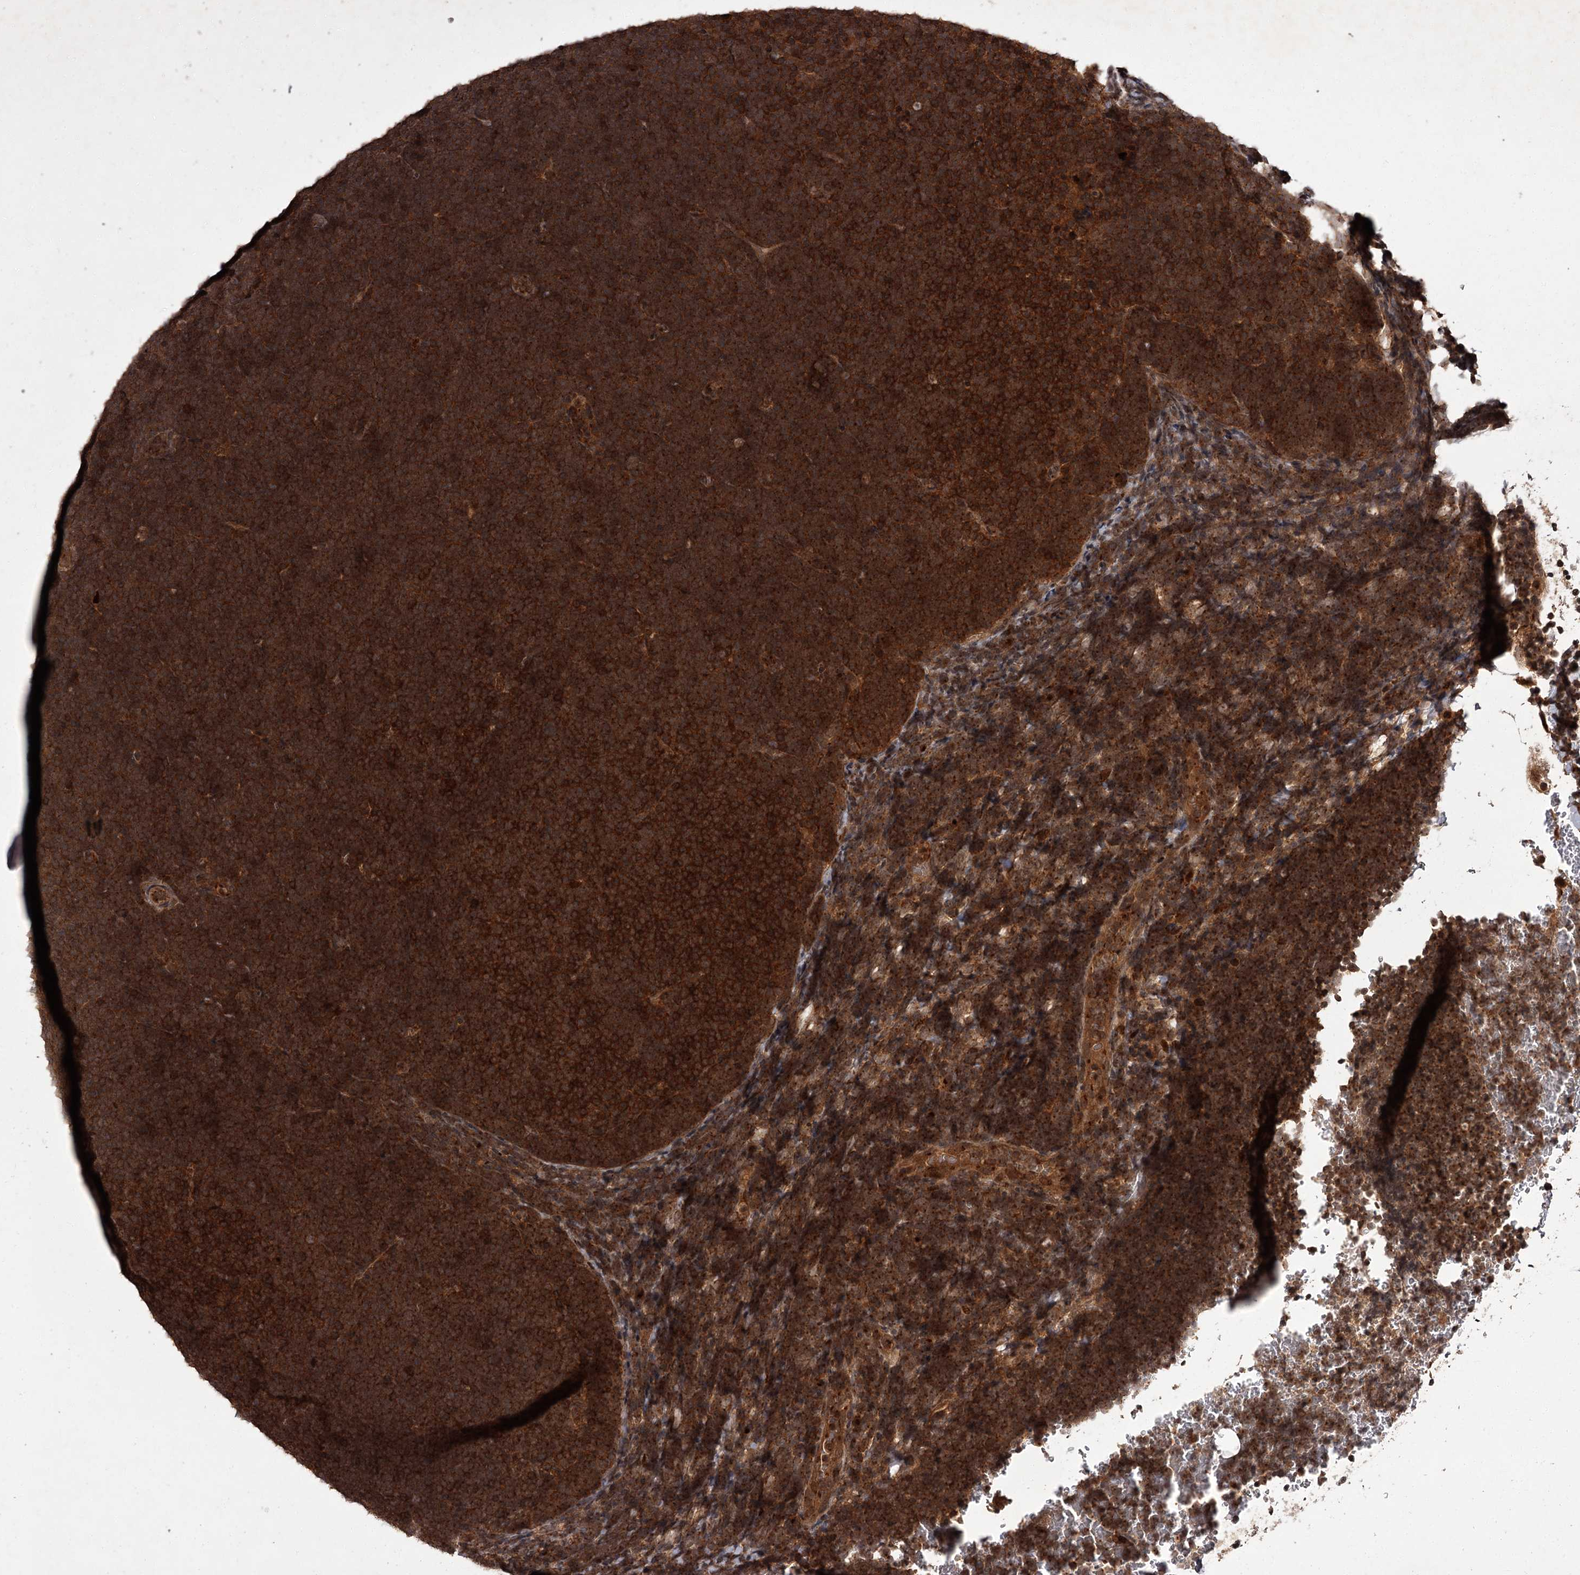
{"staining": {"intensity": "strong", "quantity": ">75%", "location": "cytoplasmic/membranous"}, "tissue": "lymphoma", "cell_type": "Tumor cells", "image_type": "cancer", "snomed": [{"axis": "morphology", "description": "Malignant lymphoma, non-Hodgkin's type, High grade"}, {"axis": "topography", "description": "Lymph node"}], "caption": "Immunohistochemistry histopathology image of neoplastic tissue: high-grade malignant lymphoma, non-Hodgkin's type stained using IHC demonstrates high levels of strong protein expression localized specifically in the cytoplasmic/membranous of tumor cells, appearing as a cytoplasmic/membranous brown color.", "gene": "TBC1D23", "patient": {"sex": "male", "age": 13}}